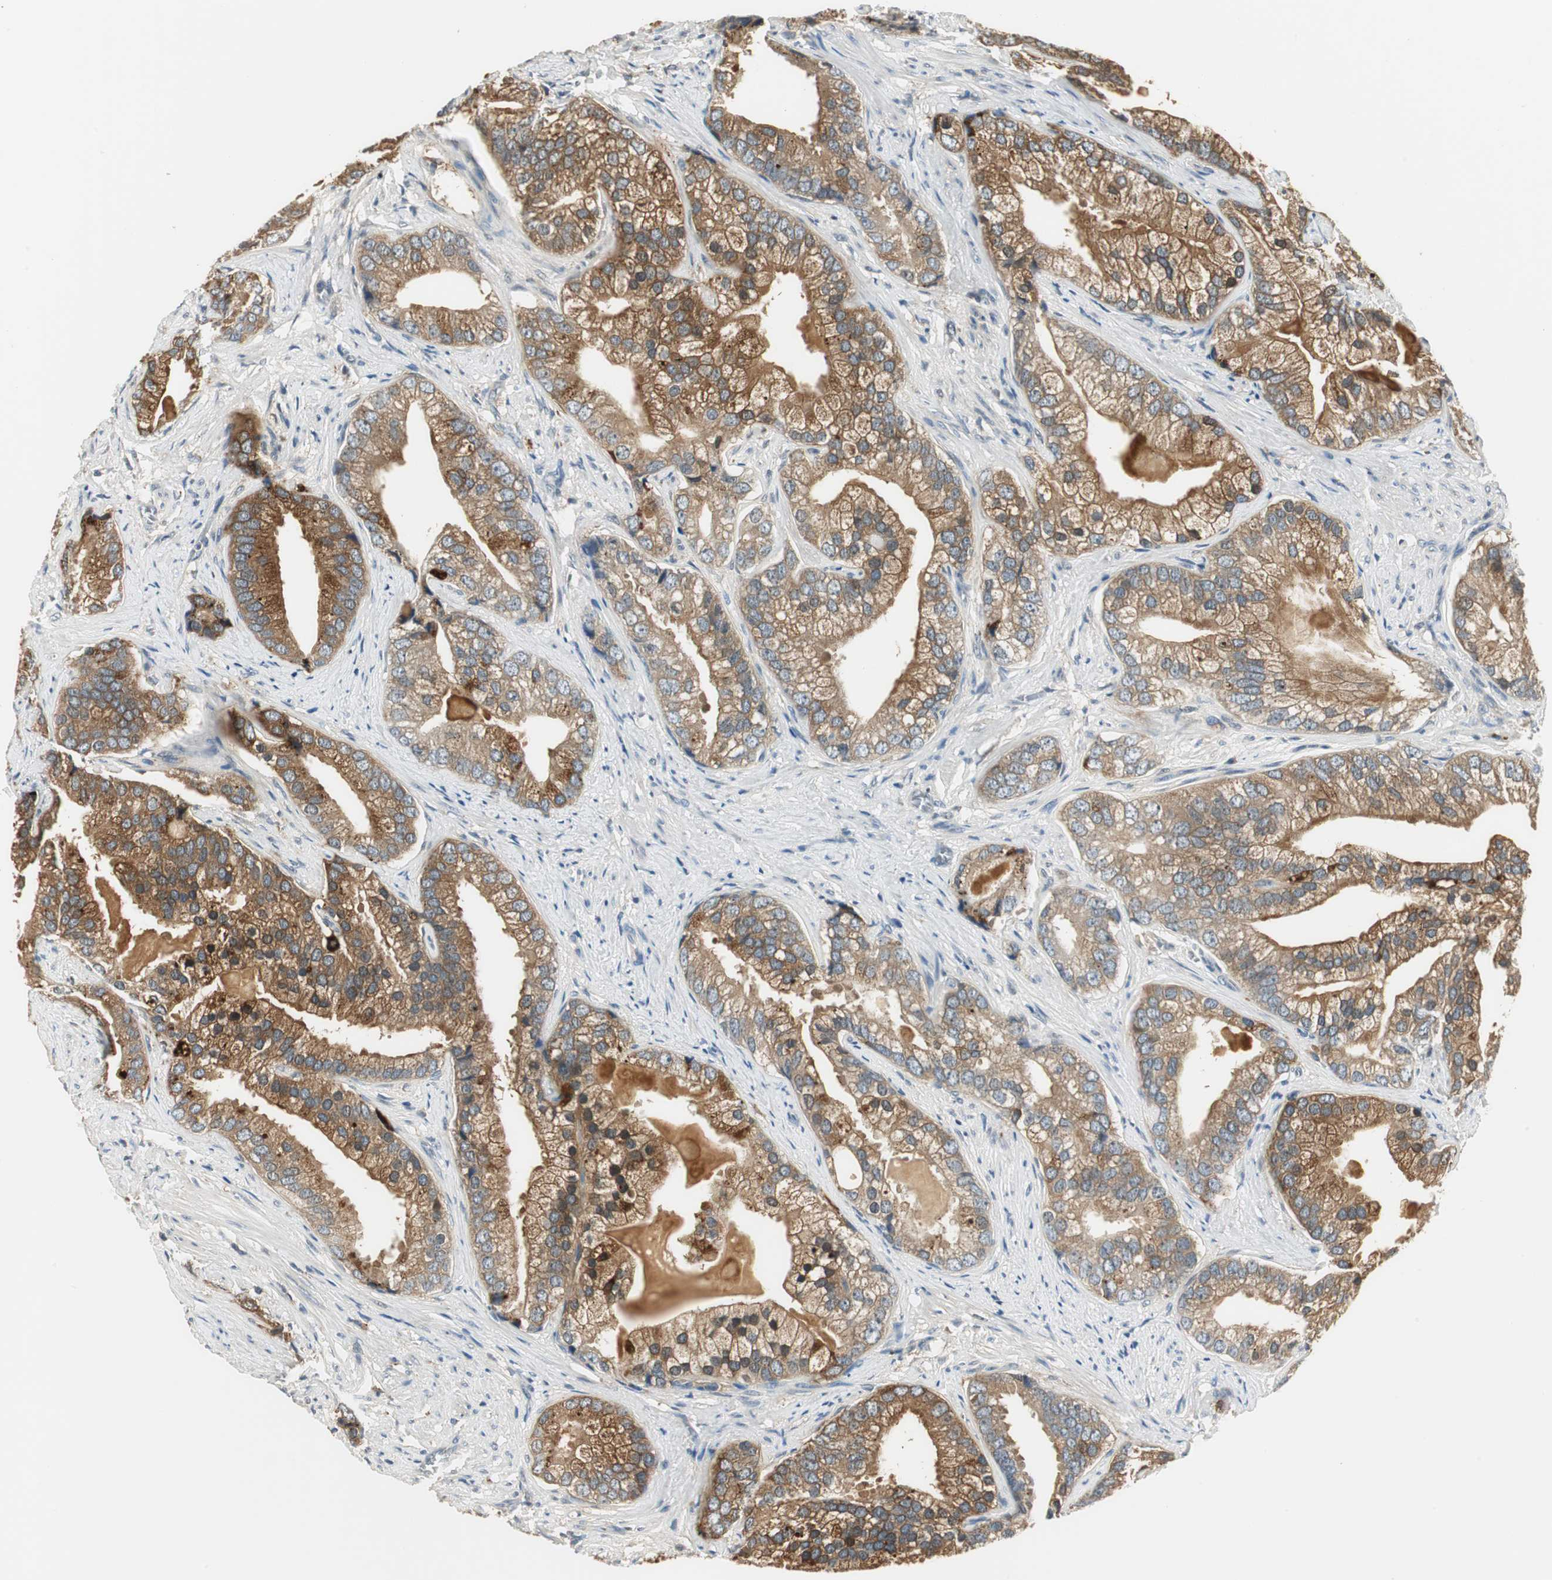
{"staining": {"intensity": "moderate", "quantity": ">75%", "location": "cytoplasmic/membranous"}, "tissue": "prostate cancer", "cell_type": "Tumor cells", "image_type": "cancer", "snomed": [{"axis": "morphology", "description": "Adenocarcinoma, Low grade"}, {"axis": "topography", "description": "Prostate"}], "caption": "Tumor cells show medium levels of moderate cytoplasmic/membranous staining in approximately >75% of cells in low-grade adenocarcinoma (prostate).", "gene": "NIT1", "patient": {"sex": "male", "age": 71}}